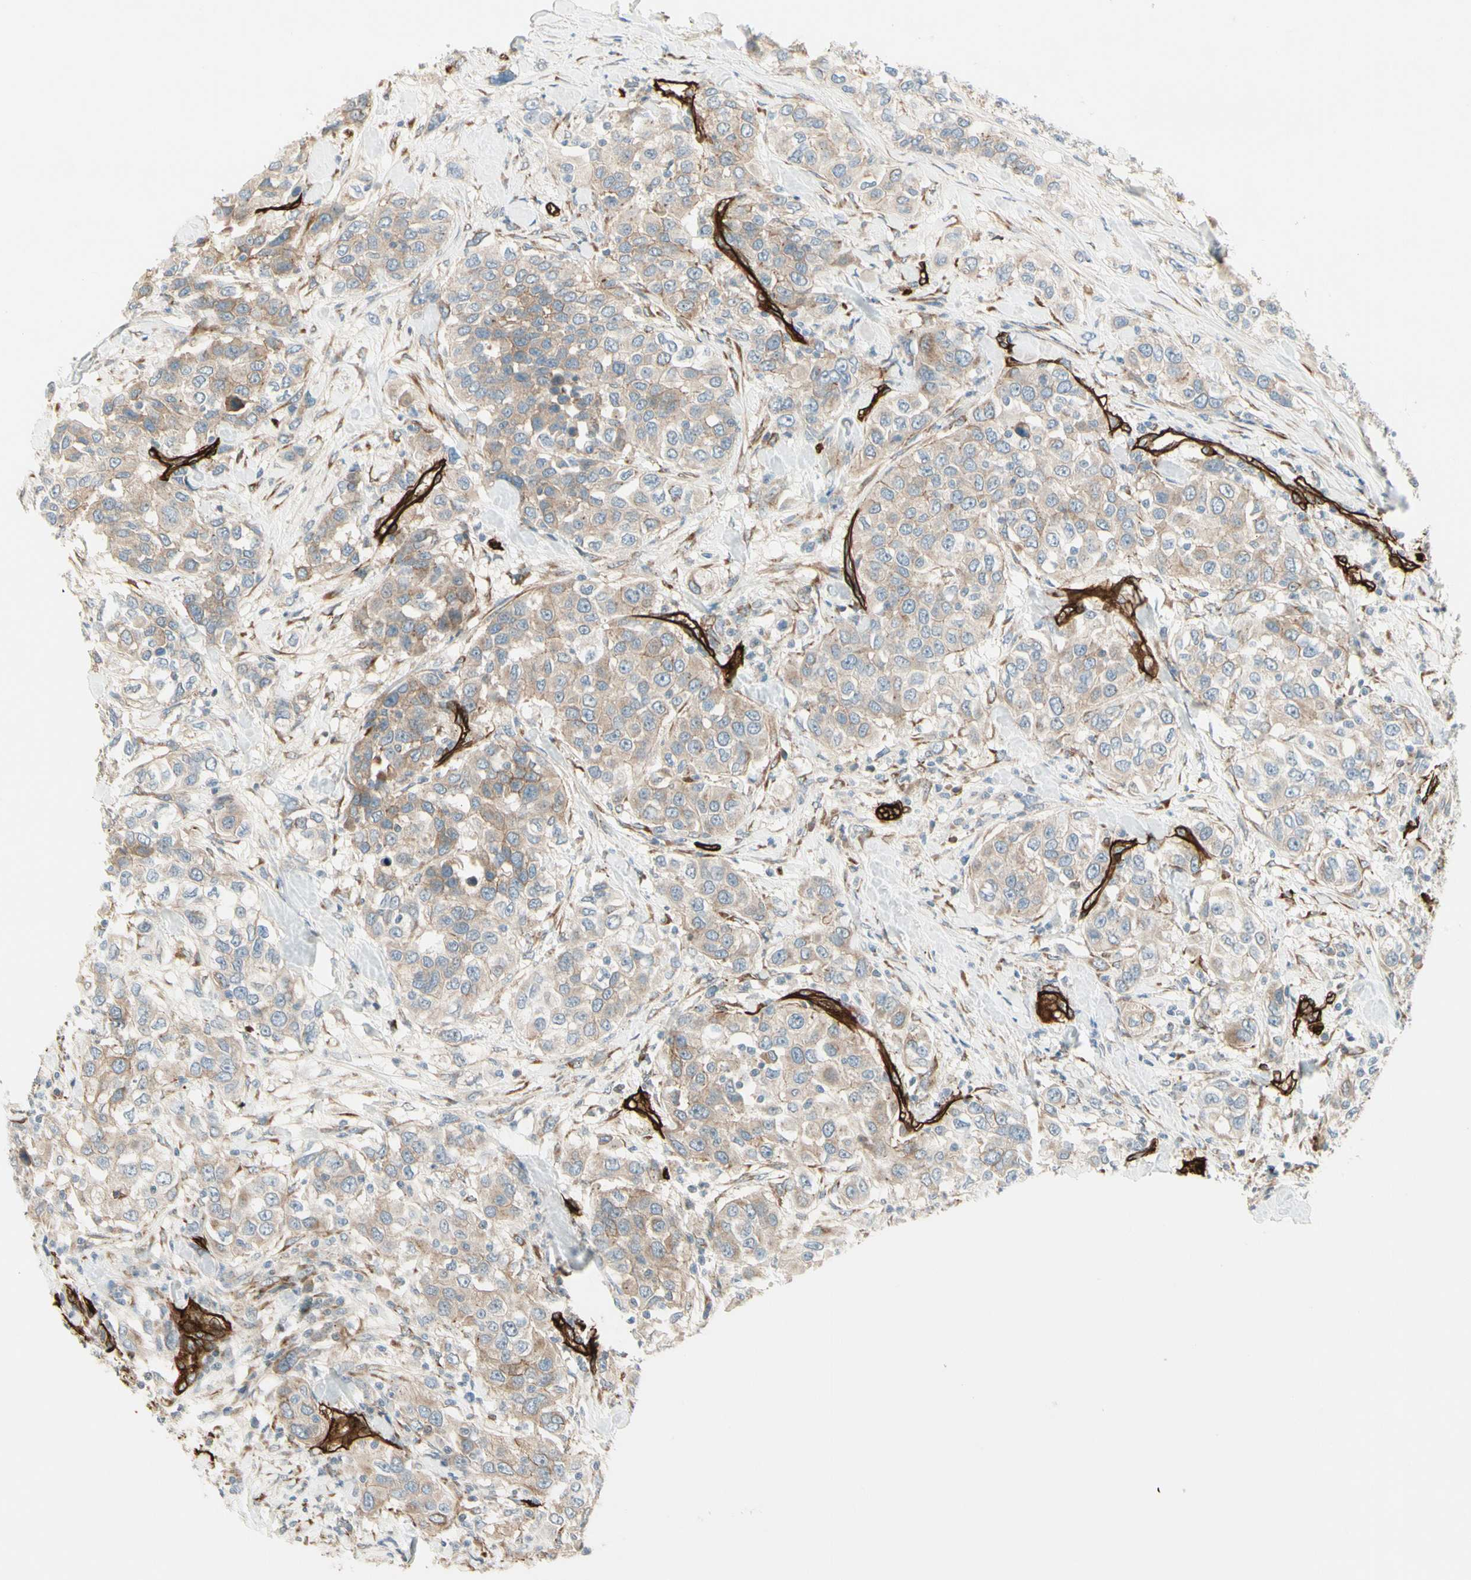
{"staining": {"intensity": "weak", "quantity": "25%-75%", "location": "cytoplasmic/membranous"}, "tissue": "urothelial cancer", "cell_type": "Tumor cells", "image_type": "cancer", "snomed": [{"axis": "morphology", "description": "Urothelial carcinoma, High grade"}, {"axis": "topography", "description": "Urinary bladder"}], "caption": "Urothelial carcinoma (high-grade) tissue exhibits weak cytoplasmic/membranous staining in about 25%-75% of tumor cells, visualized by immunohistochemistry.", "gene": "MCAM", "patient": {"sex": "female", "age": 80}}